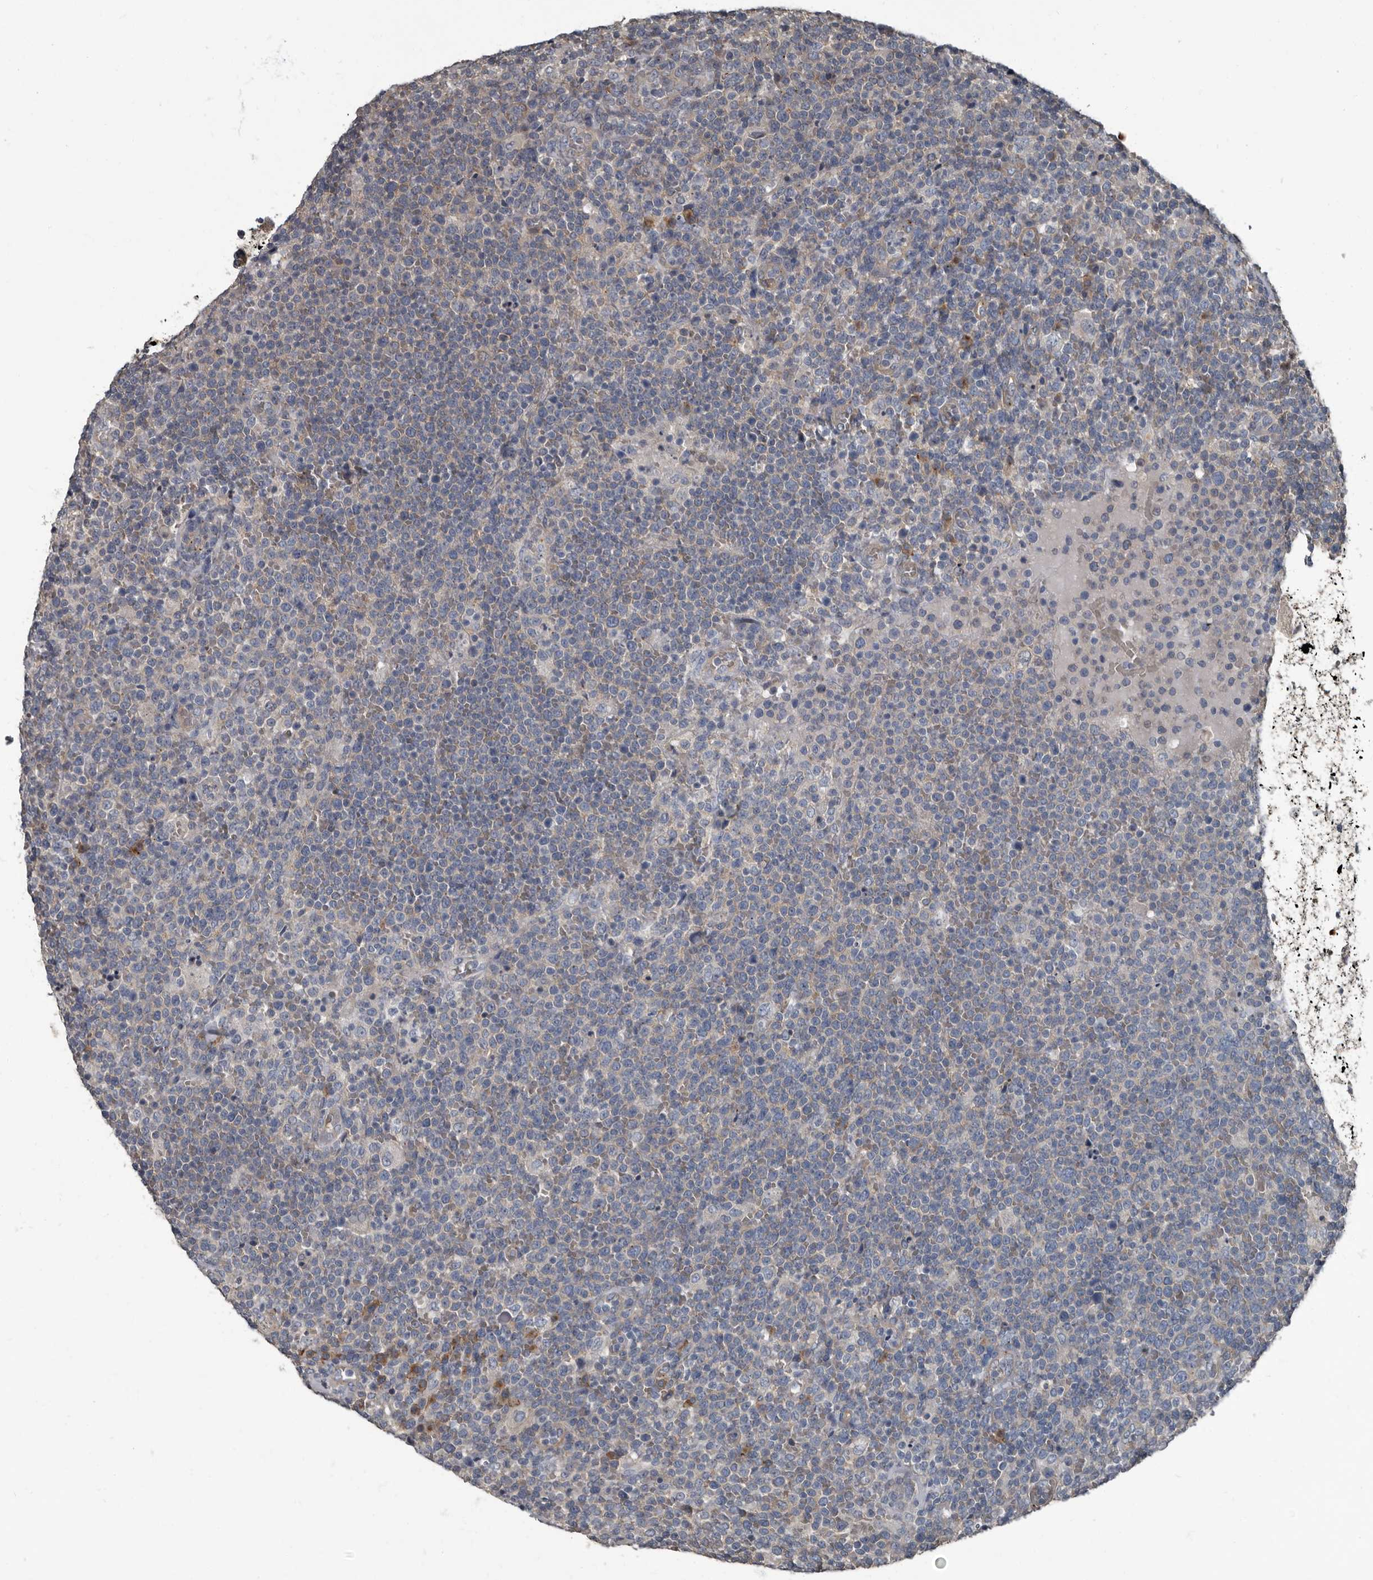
{"staining": {"intensity": "negative", "quantity": "none", "location": "none"}, "tissue": "lymphoma", "cell_type": "Tumor cells", "image_type": "cancer", "snomed": [{"axis": "morphology", "description": "Malignant lymphoma, non-Hodgkin's type, High grade"}, {"axis": "topography", "description": "Lymph node"}], "caption": "Tumor cells are negative for protein expression in human high-grade malignant lymphoma, non-Hodgkin's type.", "gene": "TPD52L1", "patient": {"sex": "male", "age": 61}}